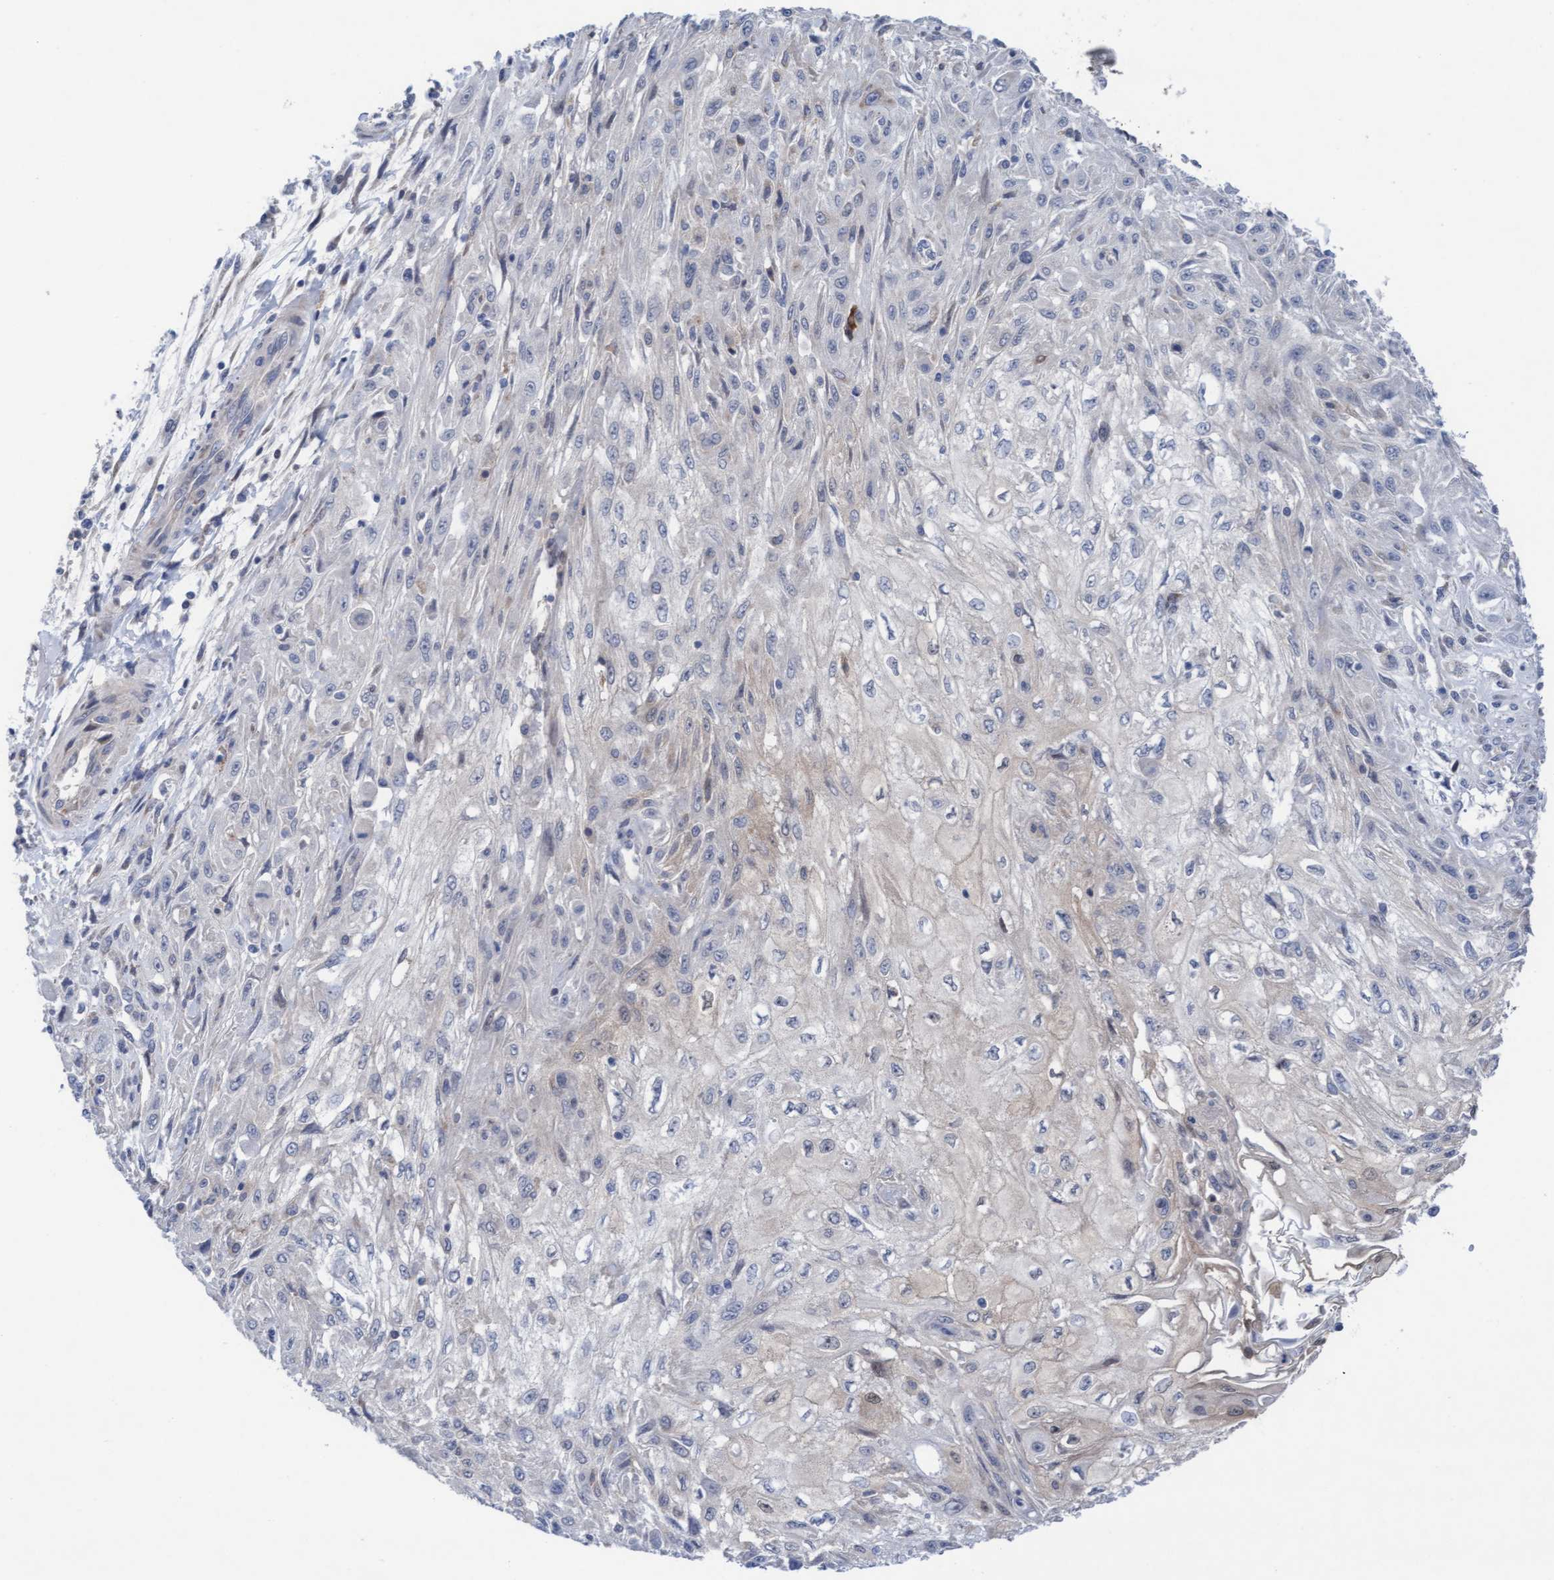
{"staining": {"intensity": "negative", "quantity": "none", "location": "none"}, "tissue": "skin cancer", "cell_type": "Tumor cells", "image_type": "cancer", "snomed": [{"axis": "morphology", "description": "Squamous cell carcinoma, NOS"}, {"axis": "morphology", "description": "Squamous cell carcinoma, metastatic, NOS"}, {"axis": "topography", "description": "Skin"}, {"axis": "topography", "description": "Lymph node"}], "caption": "Tumor cells are negative for protein expression in human metastatic squamous cell carcinoma (skin).", "gene": "PLCD1", "patient": {"sex": "male", "age": 75}}